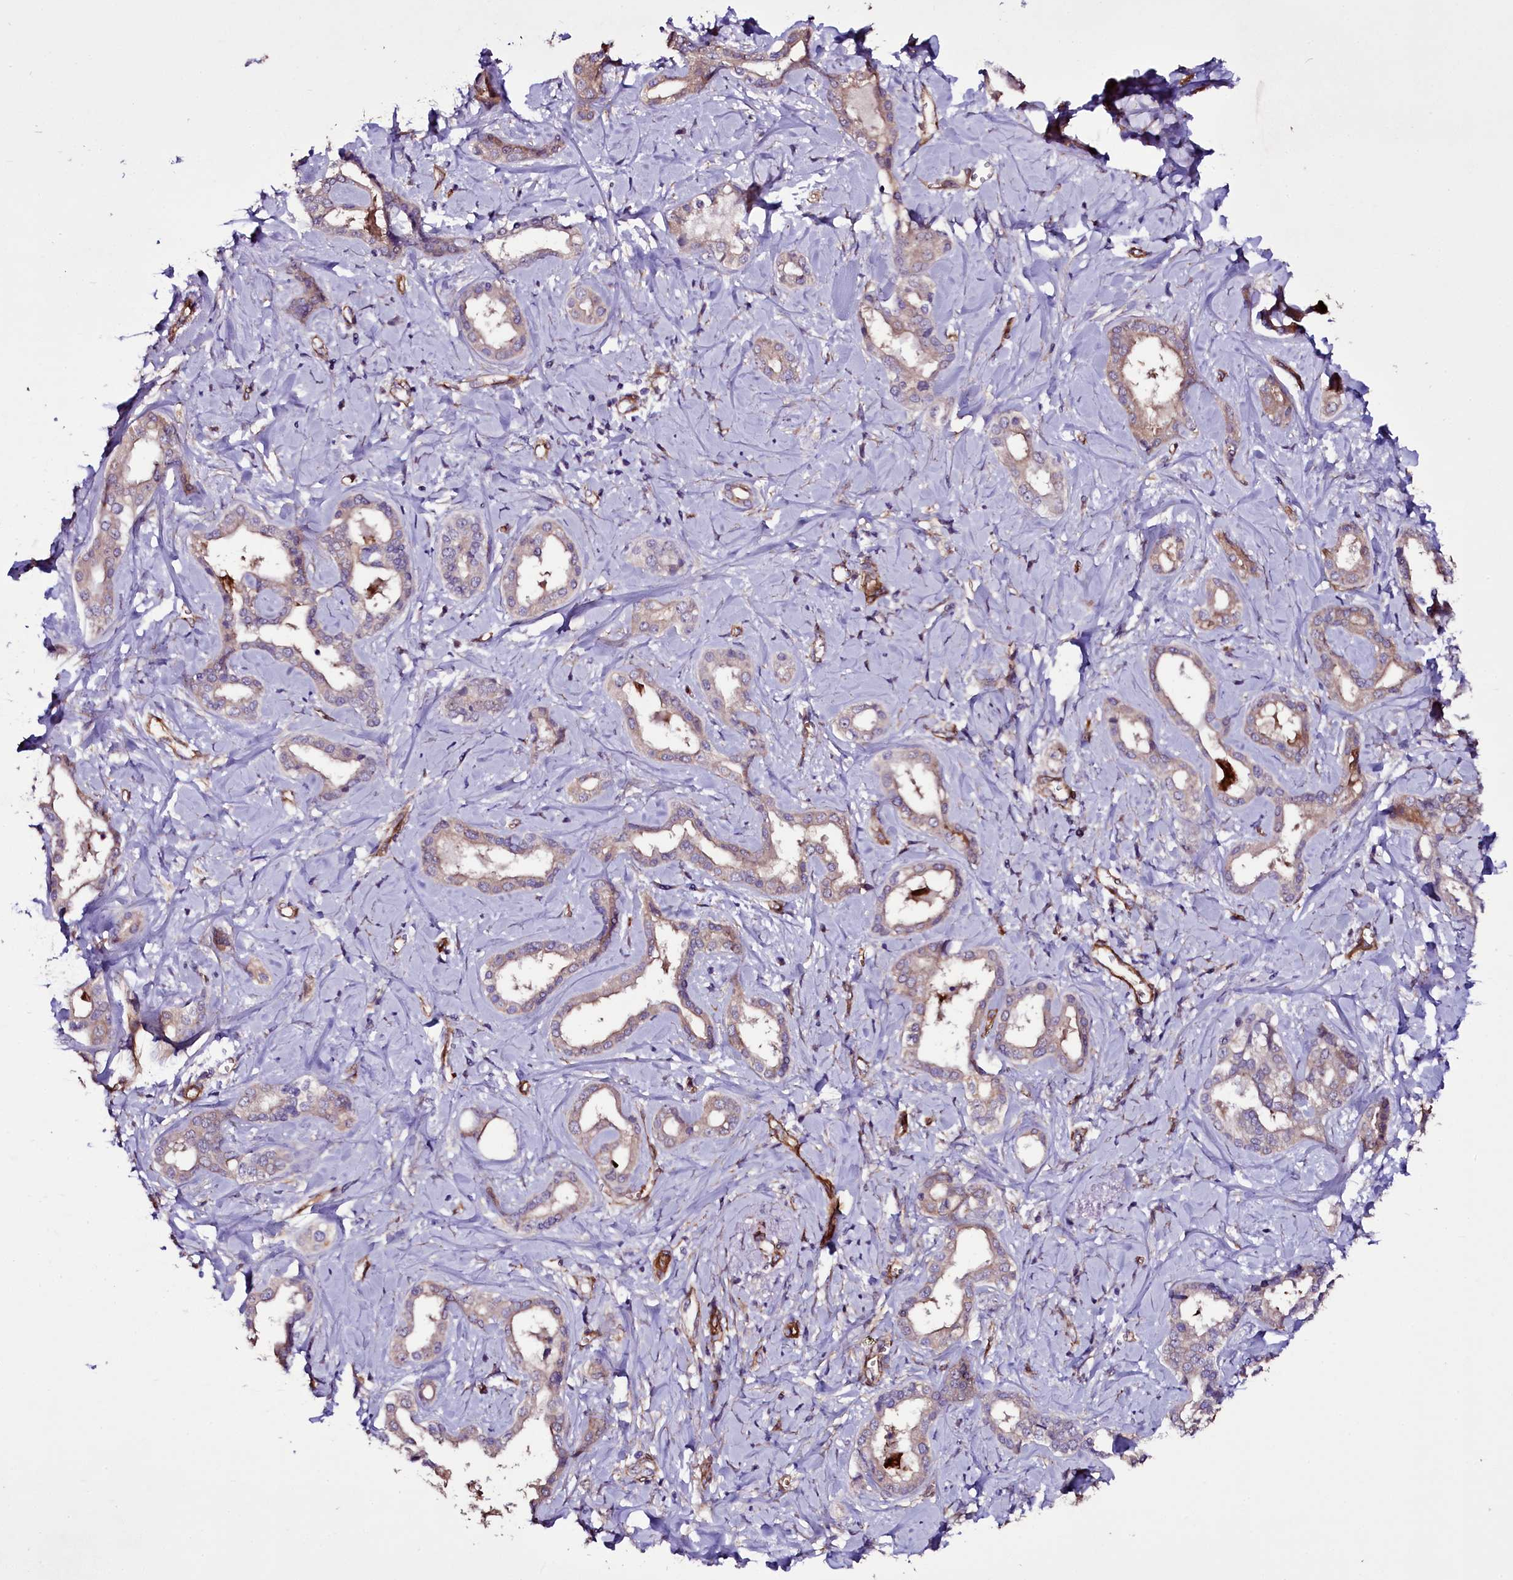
{"staining": {"intensity": "weak", "quantity": "25%-75%", "location": "cytoplasmic/membranous"}, "tissue": "liver cancer", "cell_type": "Tumor cells", "image_type": "cancer", "snomed": [{"axis": "morphology", "description": "Cholangiocarcinoma"}, {"axis": "topography", "description": "Liver"}], "caption": "Brown immunohistochemical staining in human liver cancer (cholangiocarcinoma) reveals weak cytoplasmic/membranous positivity in approximately 25%-75% of tumor cells. (IHC, brightfield microscopy, high magnification).", "gene": "MEX3C", "patient": {"sex": "female", "age": 77}}